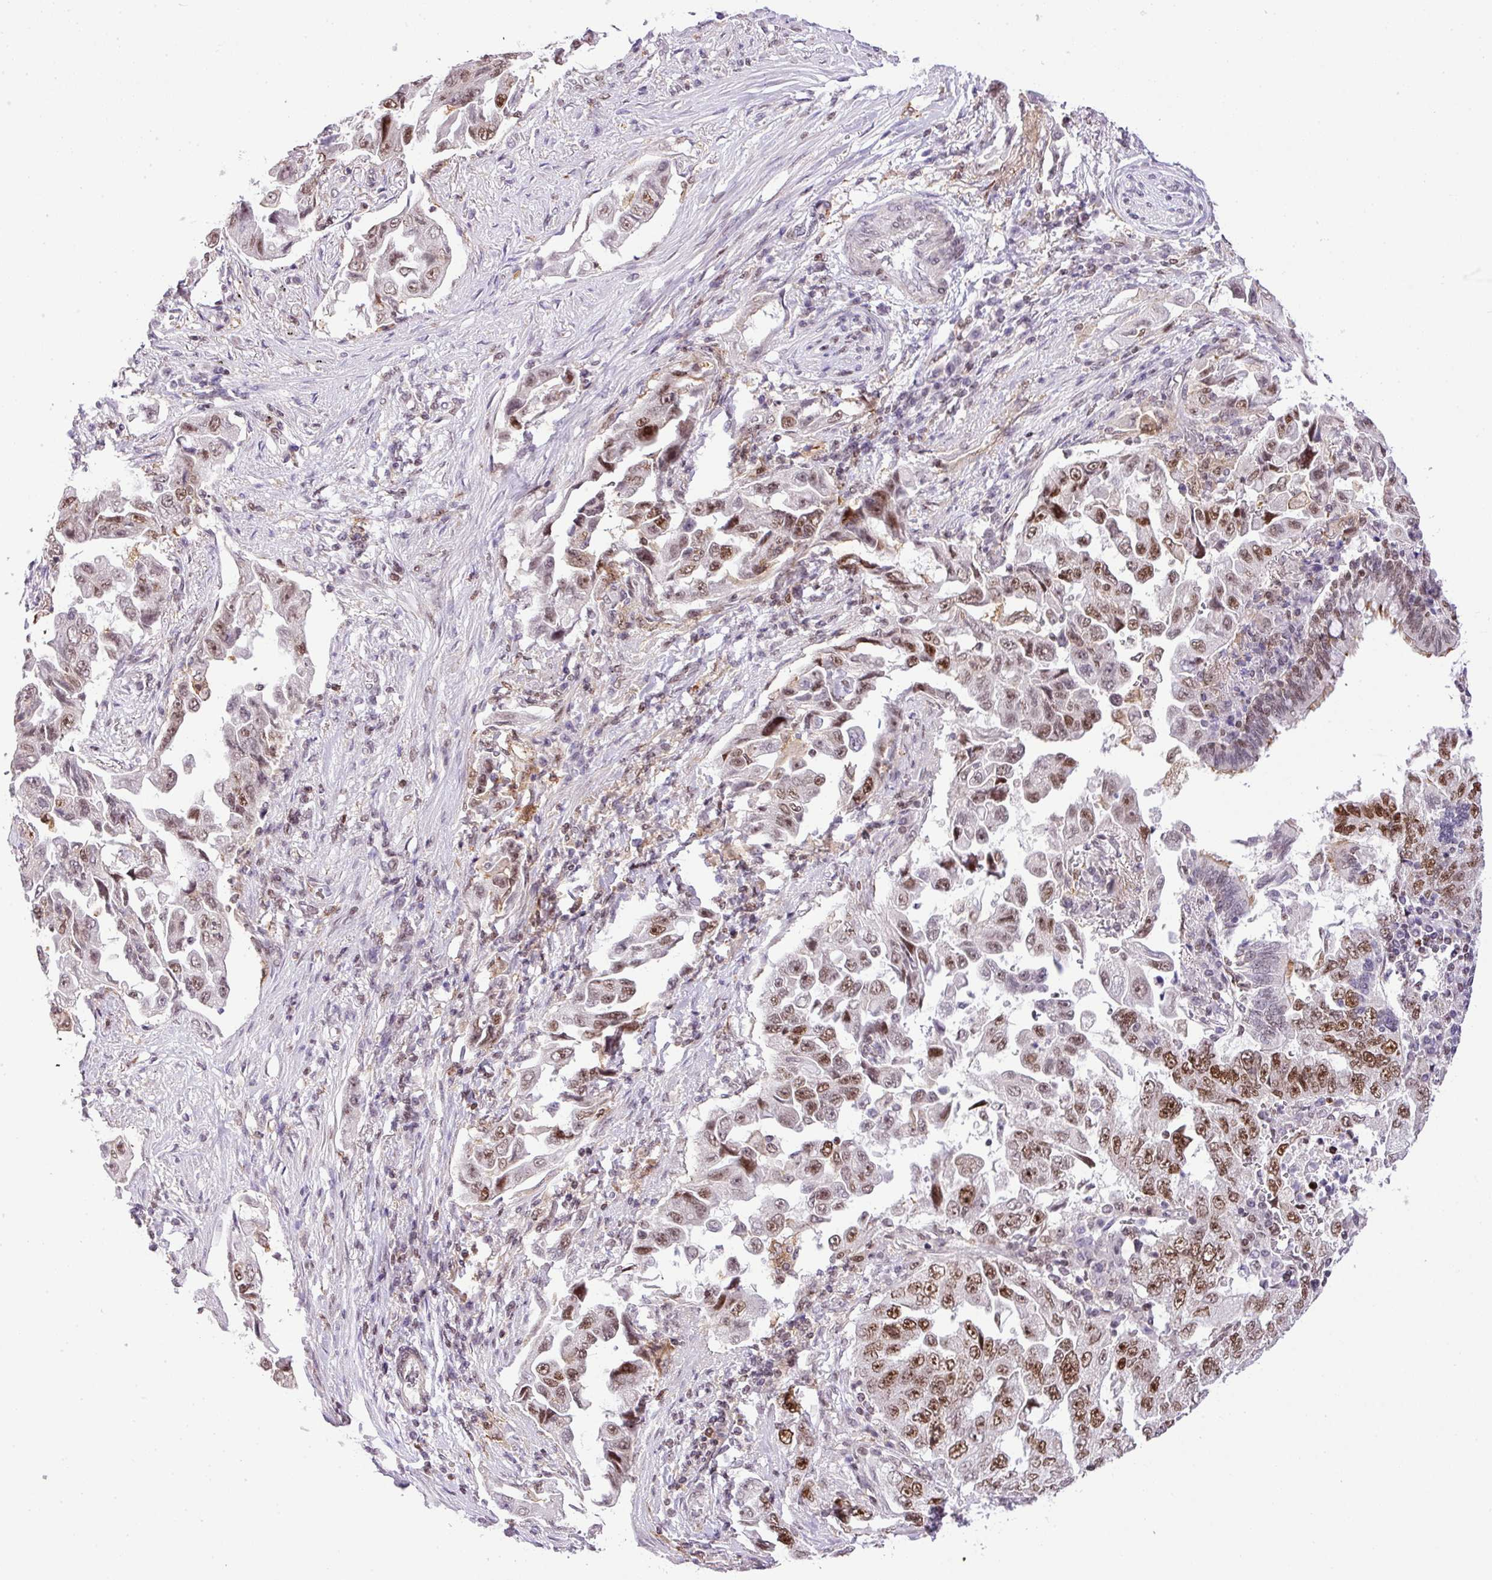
{"staining": {"intensity": "moderate", "quantity": ">75%", "location": "nuclear"}, "tissue": "lung cancer", "cell_type": "Tumor cells", "image_type": "cancer", "snomed": [{"axis": "morphology", "description": "Adenocarcinoma, NOS"}, {"axis": "topography", "description": "Lung"}], "caption": "Protein staining by immunohistochemistry demonstrates moderate nuclear expression in approximately >75% of tumor cells in adenocarcinoma (lung).", "gene": "CCDC137", "patient": {"sex": "female", "age": 51}}